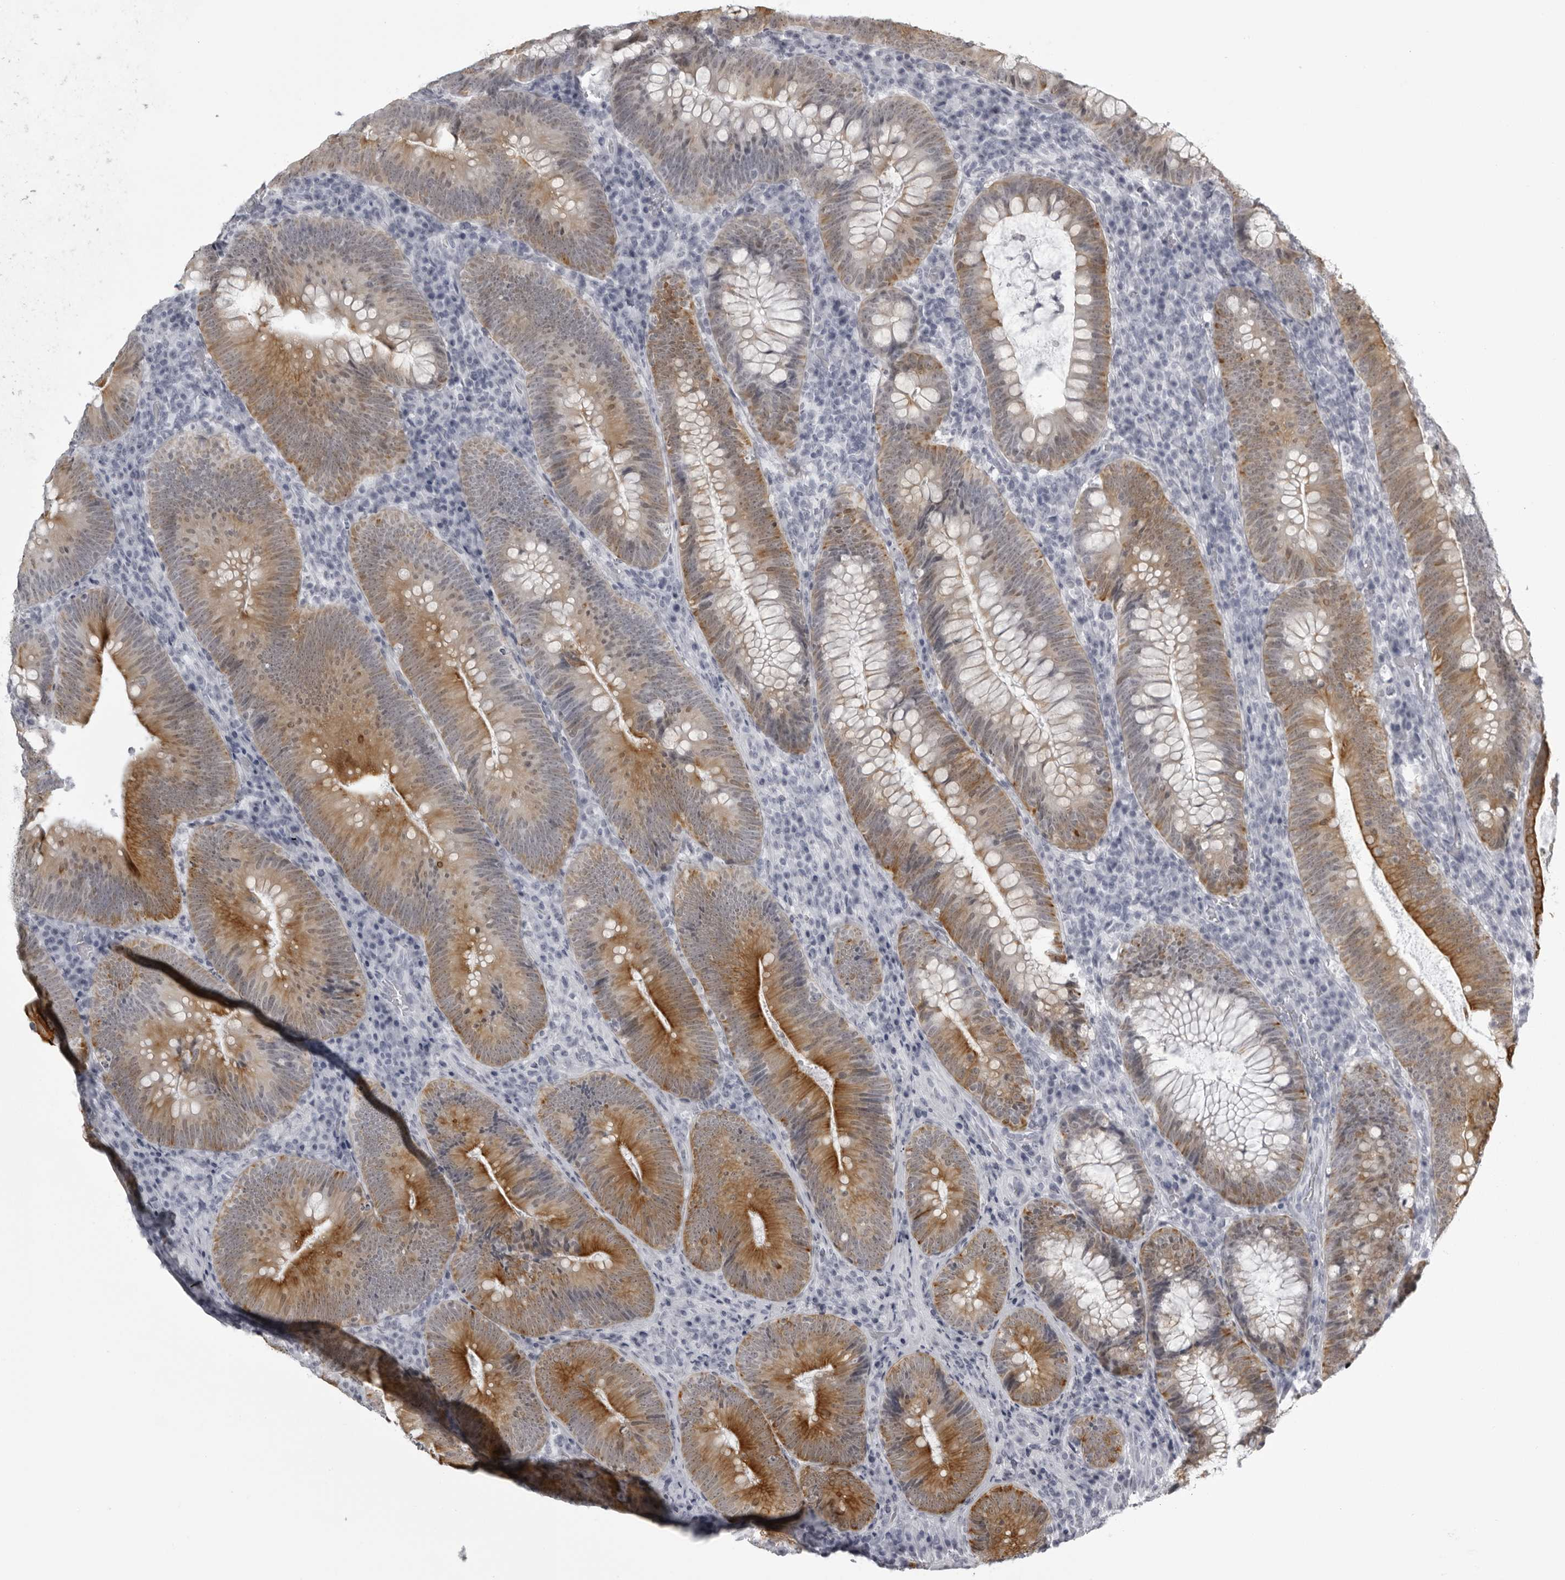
{"staining": {"intensity": "moderate", "quantity": ">75%", "location": "cytoplasmic/membranous"}, "tissue": "colorectal cancer", "cell_type": "Tumor cells", "image_type": "cancer", "snomed": [{"axis": "morphology", "description": "Normal tissue, NOS"}, {"axis": "topography", "description": "Colon"}], "caption": "A histopathology image showing moderate cytoplasmic/membranous positivity in about >75% of tumor cells in colorectal cancer, as visualized by brown immunohistochemical staining.", "gene": "UROD", "patient": {"sex": "female", "age": 82}}